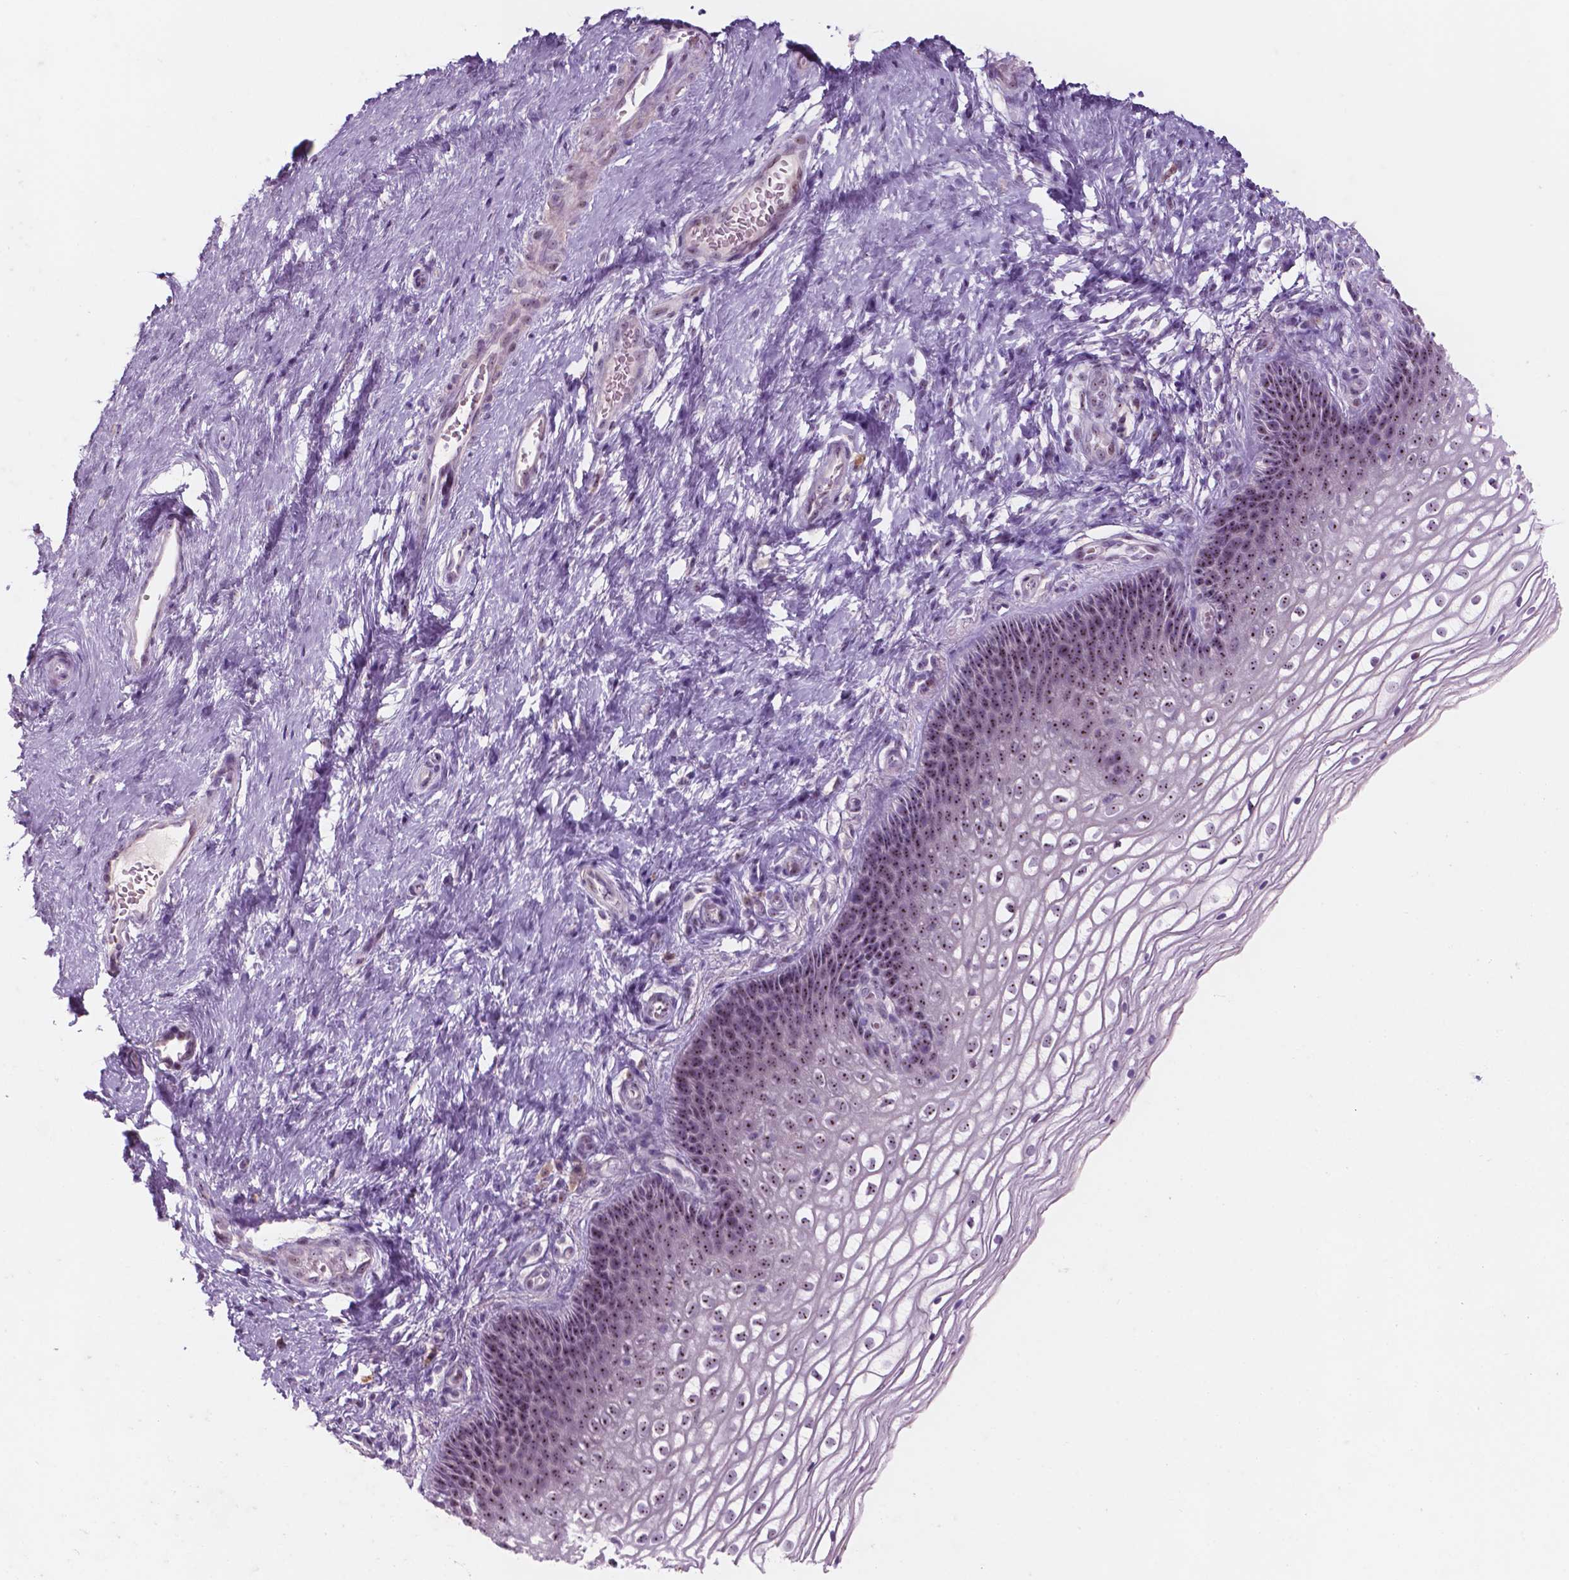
{"staining": {"intensity": "moderate", "quantity": "25%-75%", "location": "nuclear"}, "tissue": "cervix", "cell_type": "Glandular cells", "image_type": "normal", "snomed": [{"axis": "morphology", "description": "Normal tissue, NOS"}, {"axis": "topography", "description": "Cervix"}], "caption": "Cervix stained for a protein (brown) exhibits moderate nuclear positive expression in approximately 25%-75% of glandular cells.", "gene": "ZNF853", "patient": {"sex": "female", "age": 34}}